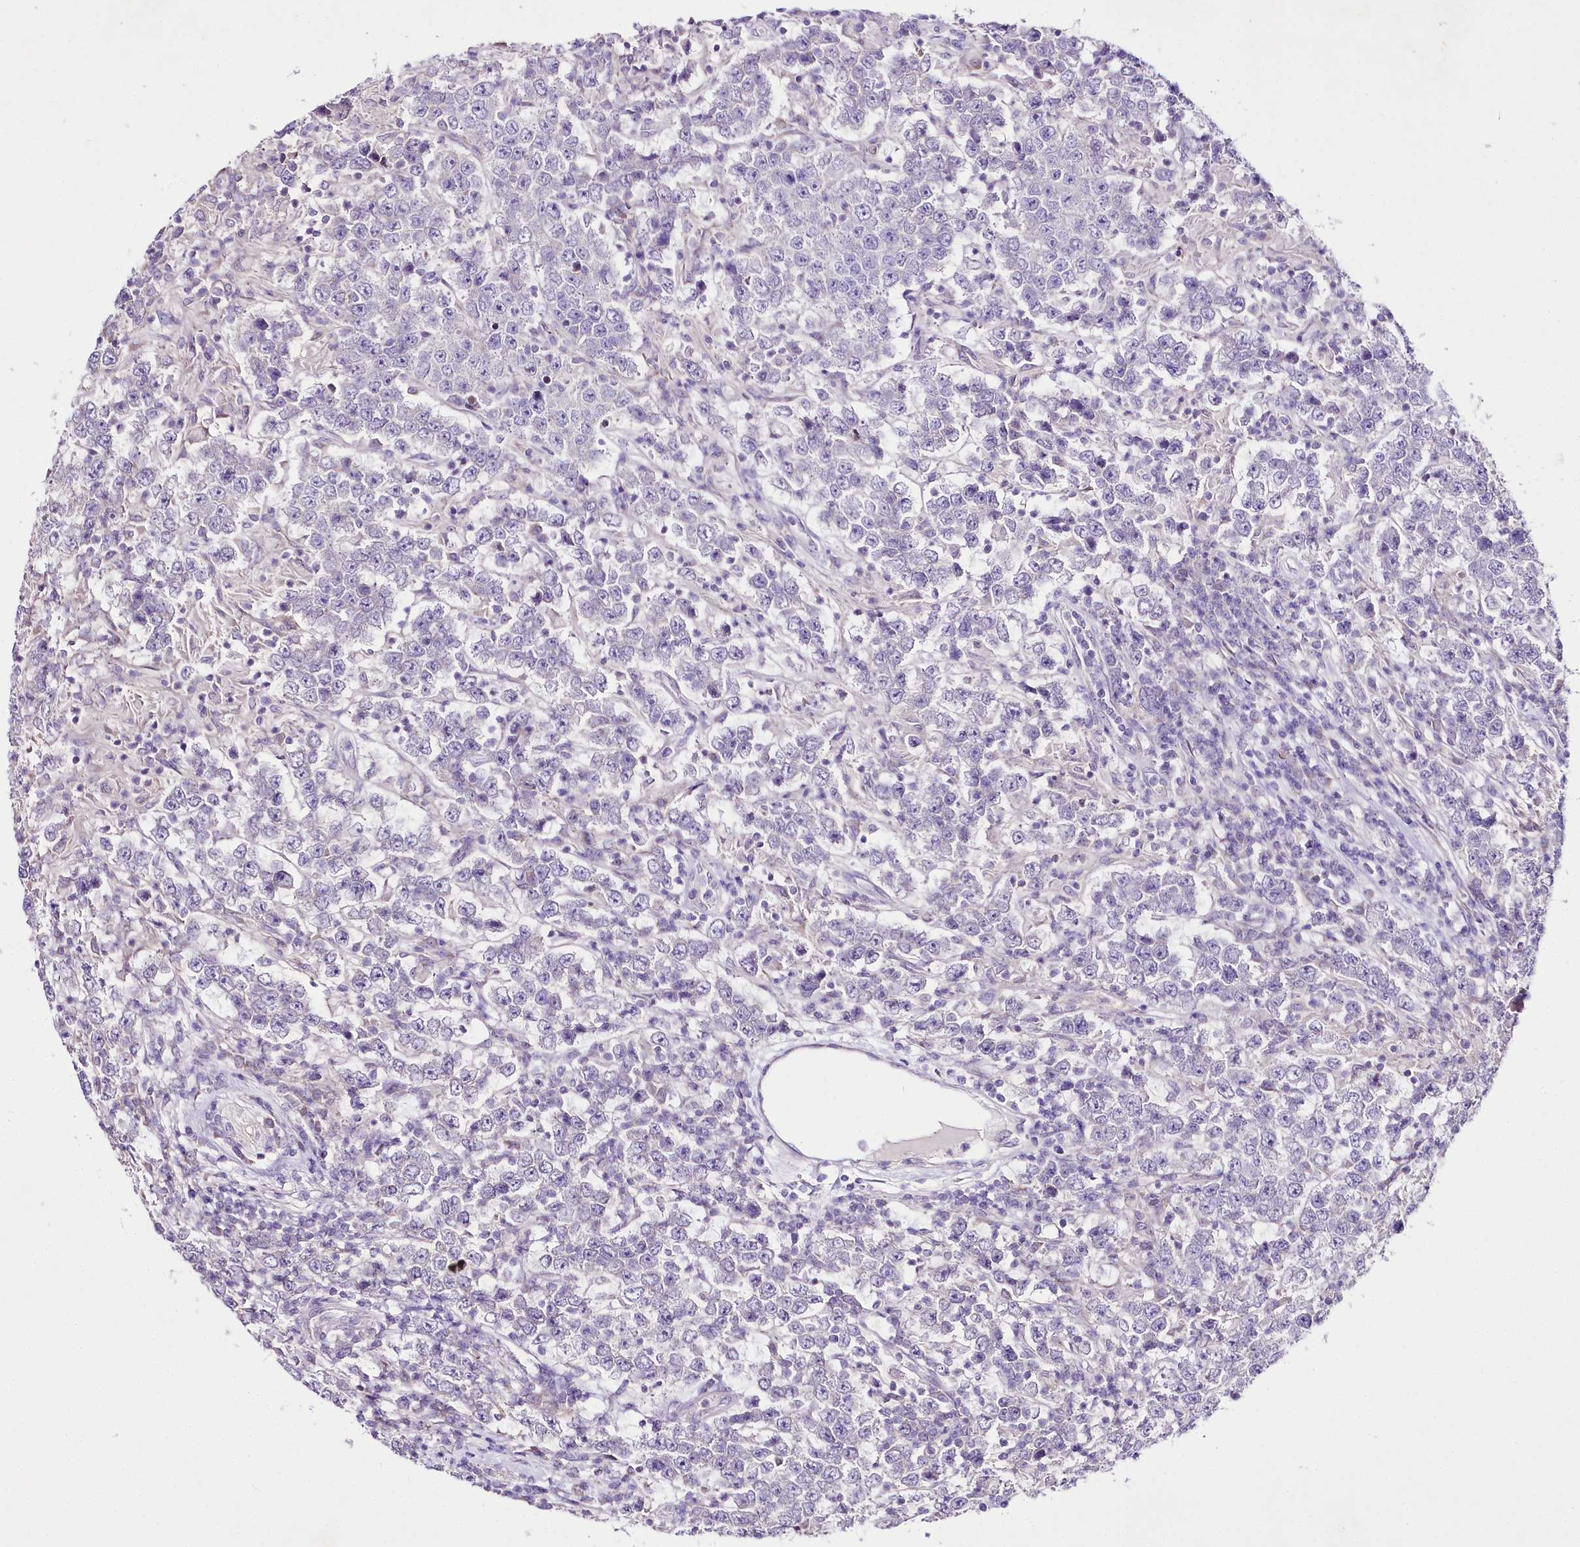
{"staining": {"intensity": "negative", "quantity": "none", "location": "none"}, "tissue": "testis cancer", "cell_type": "Tumor cells", "image_type": "cancer", "snomed": [{"axis": "morphology", "description": "Normal tissue, NOS"}, {"axis": "morphology", "description": "Urothelial carcinoma, High grade"}, {"axis": "morphology", "description": "Seminoma, NOS"}, {"axis": "morphology", "description": "Carcinoma, Embryonal, NOS"}, {"axis": "topography", "description": "Urinary bladder"}, {"axis": "topography", "description": "Testis"}], "caption": "There is no significant positivity in tumor cells of testis cancer (seminoma).", "gene": "LRRC14B", "patient": {"sex": "male", "age": 41}}